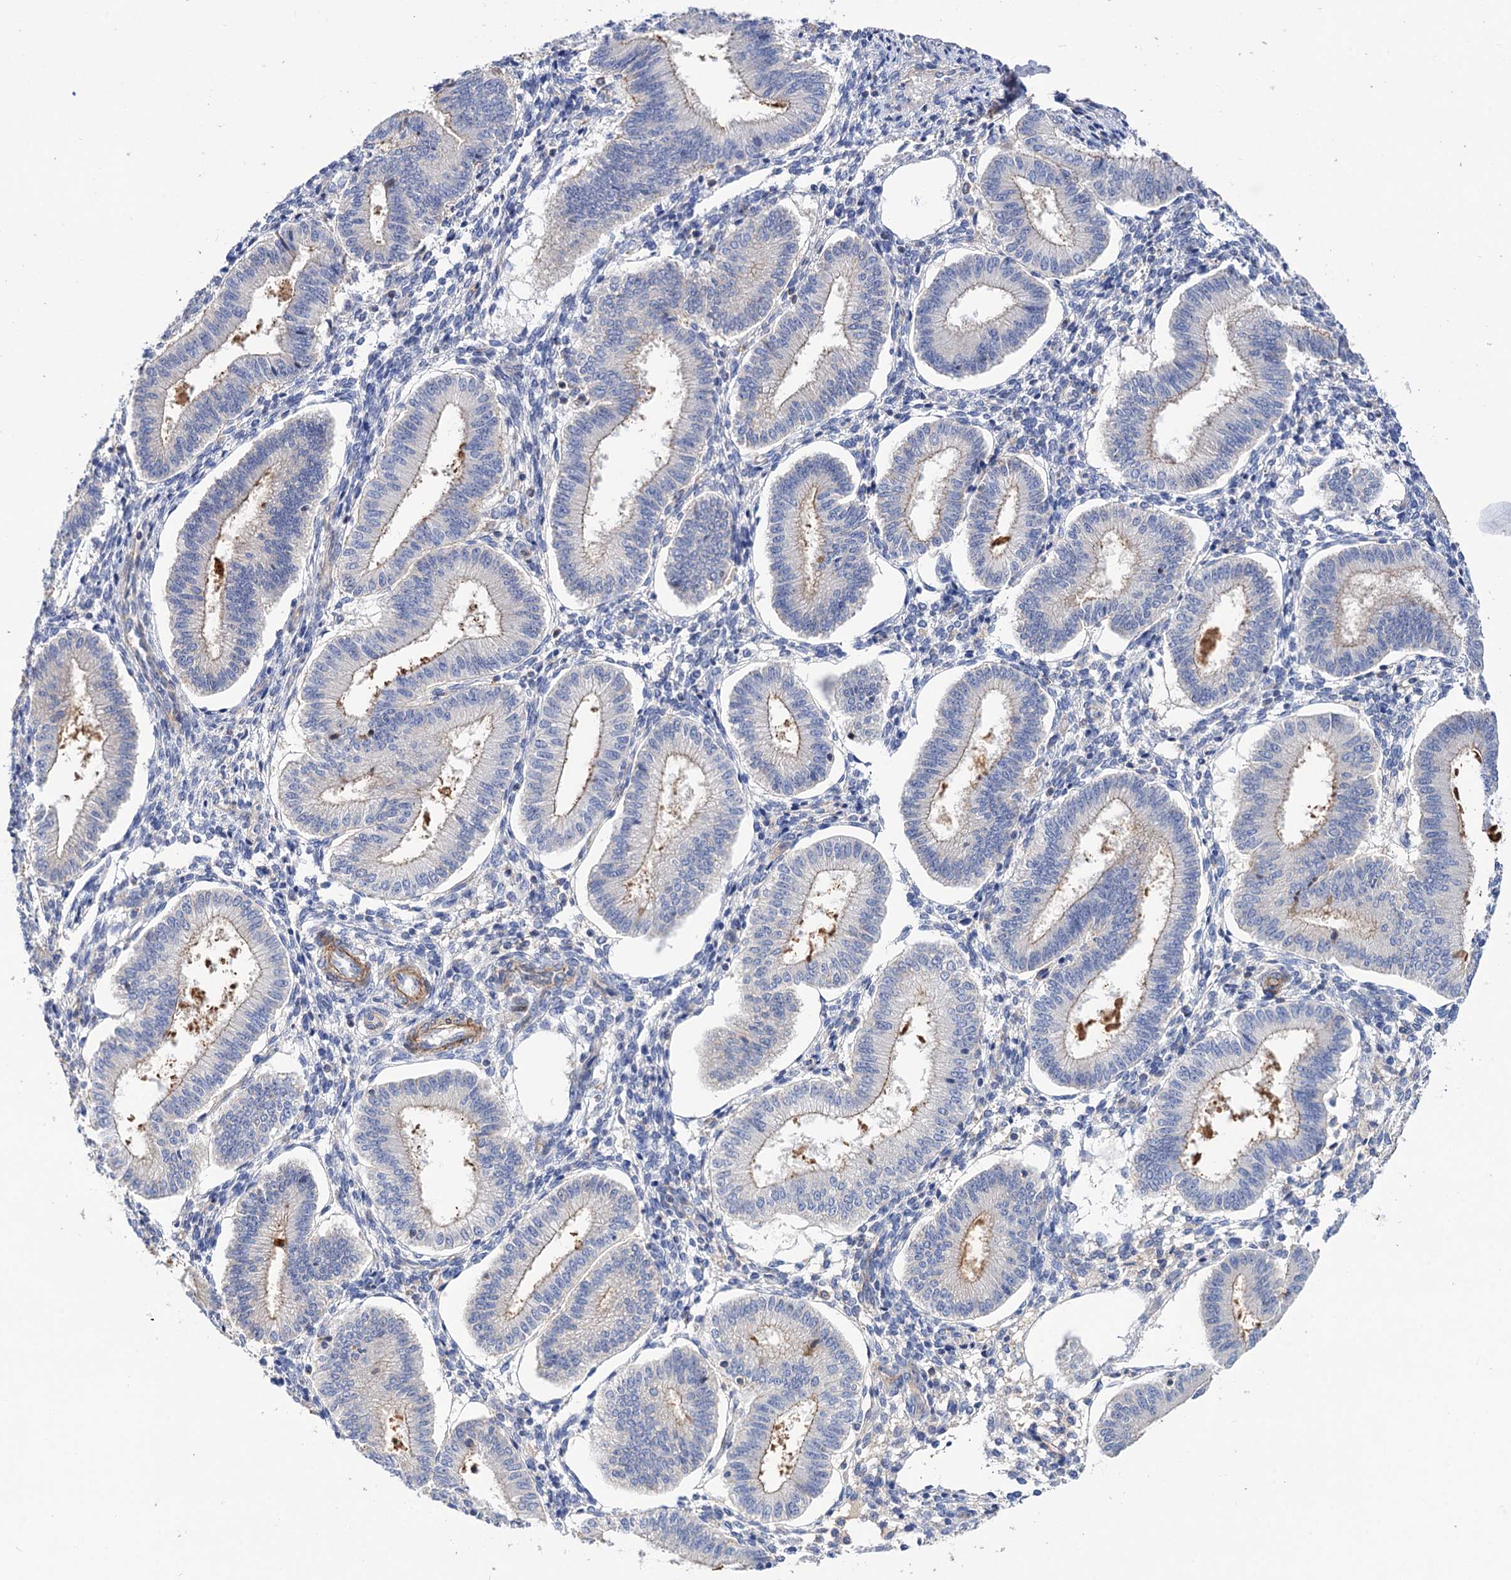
{"staining": {"intensity": "negative", "quantity": "none", "location": "none"}, "tissue": "endometrium", "cell_type": "Cells in endometrial stroma", "image_type": "normal", "snomed": [{"axis": "morphology", "description": "Normal tissue, NOS"}, {"axis": "topography", "description": "Endometrium"}], "caption": "The IHC histopathology image has no significant positivity in cells in endometrial stroma of endometrium. The staining is performed using DAB brown chromogen with nuclei counter-stained in using hematoxylin.", "gene": "NUDCD2", "patient": {"sex": "female", "age": 39}}